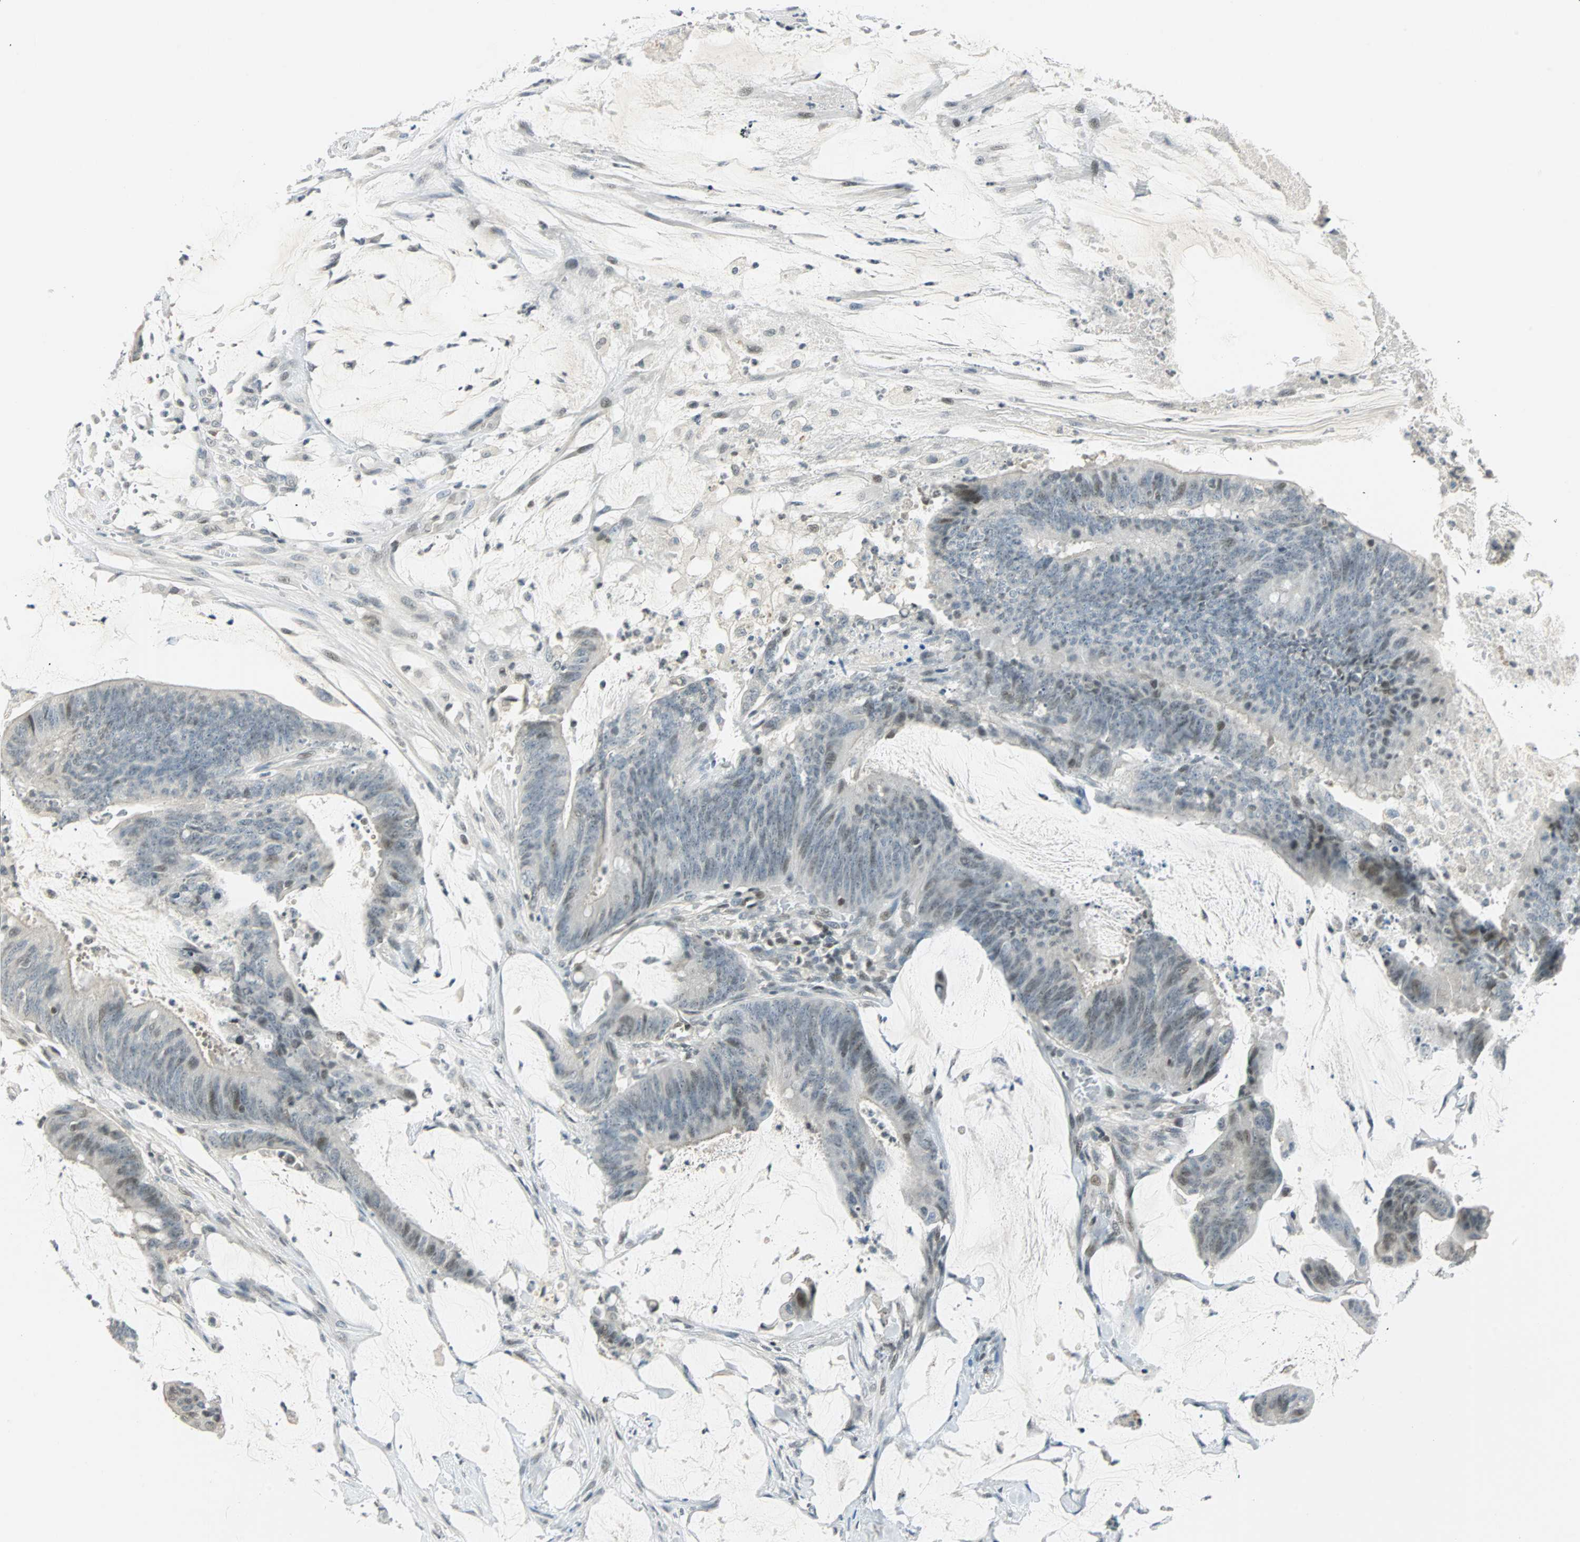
{"staining": {"intensity": "weak", "quantity": "<25%", "location": "nuclear"}, "tissue": "colorectal cancer", "cell_type": "Tumor cells", "image_type": "cancer", "snomed": [{"axis": "morphology", "description": "Adenocarcinoma, NOS"}, {"axis": "topography", "description": "Rectum"}], "caption": "Tumor cells show no significant positivity in colorectal adenocarcinoma.", "gene": "SMAD3", "patient": {"sex": "female", "age": 66}}